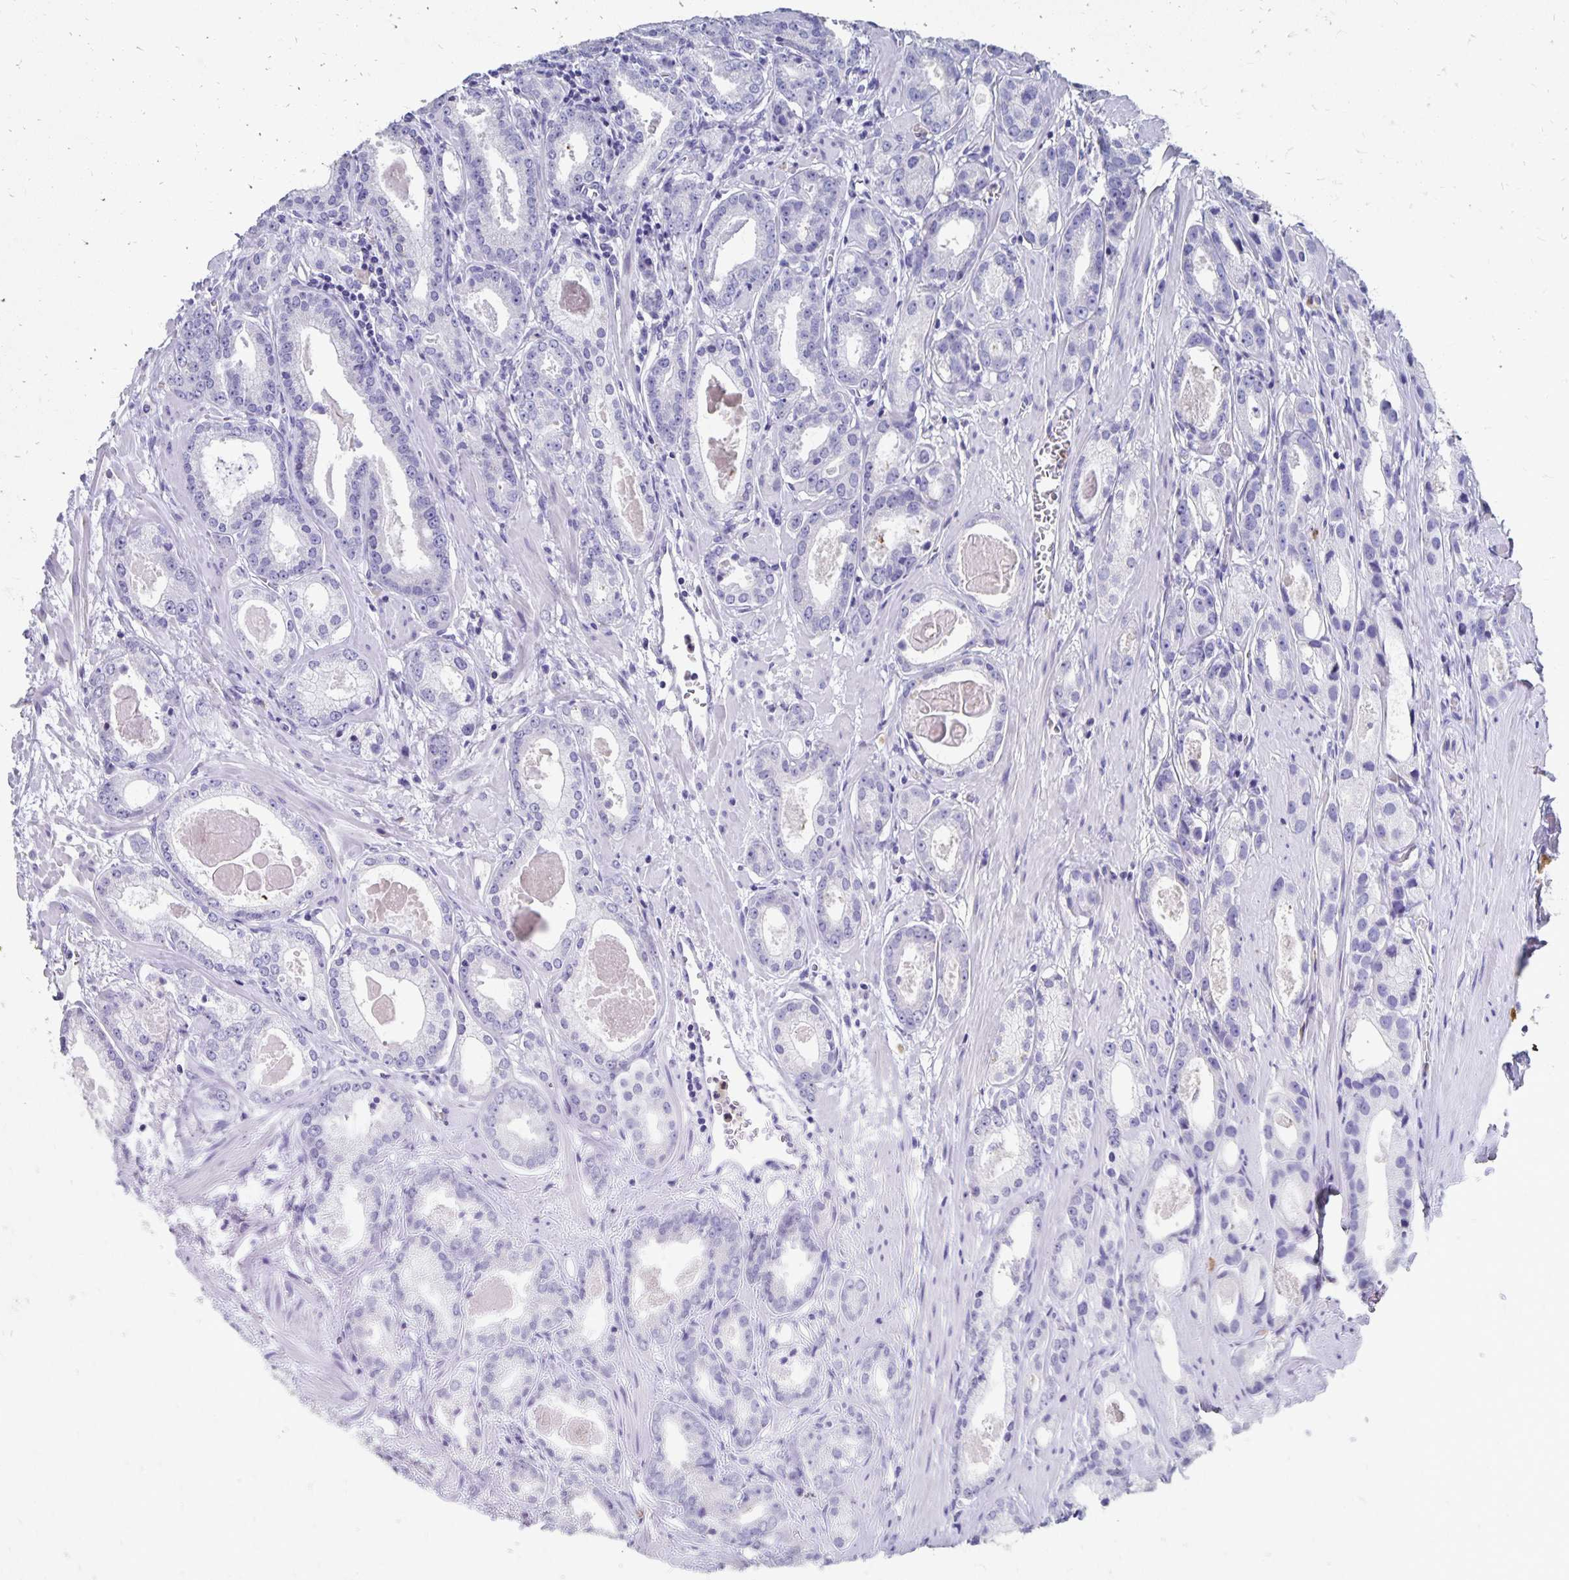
{"staining": {"intensity": "negative", "quantity": "none", "location": "none"}, "tissue": "prostate cancer", "cell_type": "Tumor cells", "image_type": "cancer", "snomed": [{"axis": "morphology", "description": "Adenocarcinoma, NOS"}, {"axis": "morphology", "description": "Adenocarcinoma, Low grade"}, {"axis": "topography", "description": "Prostate"}], "caption": "This is a image of immunohistochemistry staining of prostate cancer, which shows no positivity in tumor cells.", "gene": "DYNLT4", "patient": {"sex": "male", "age": 64}}